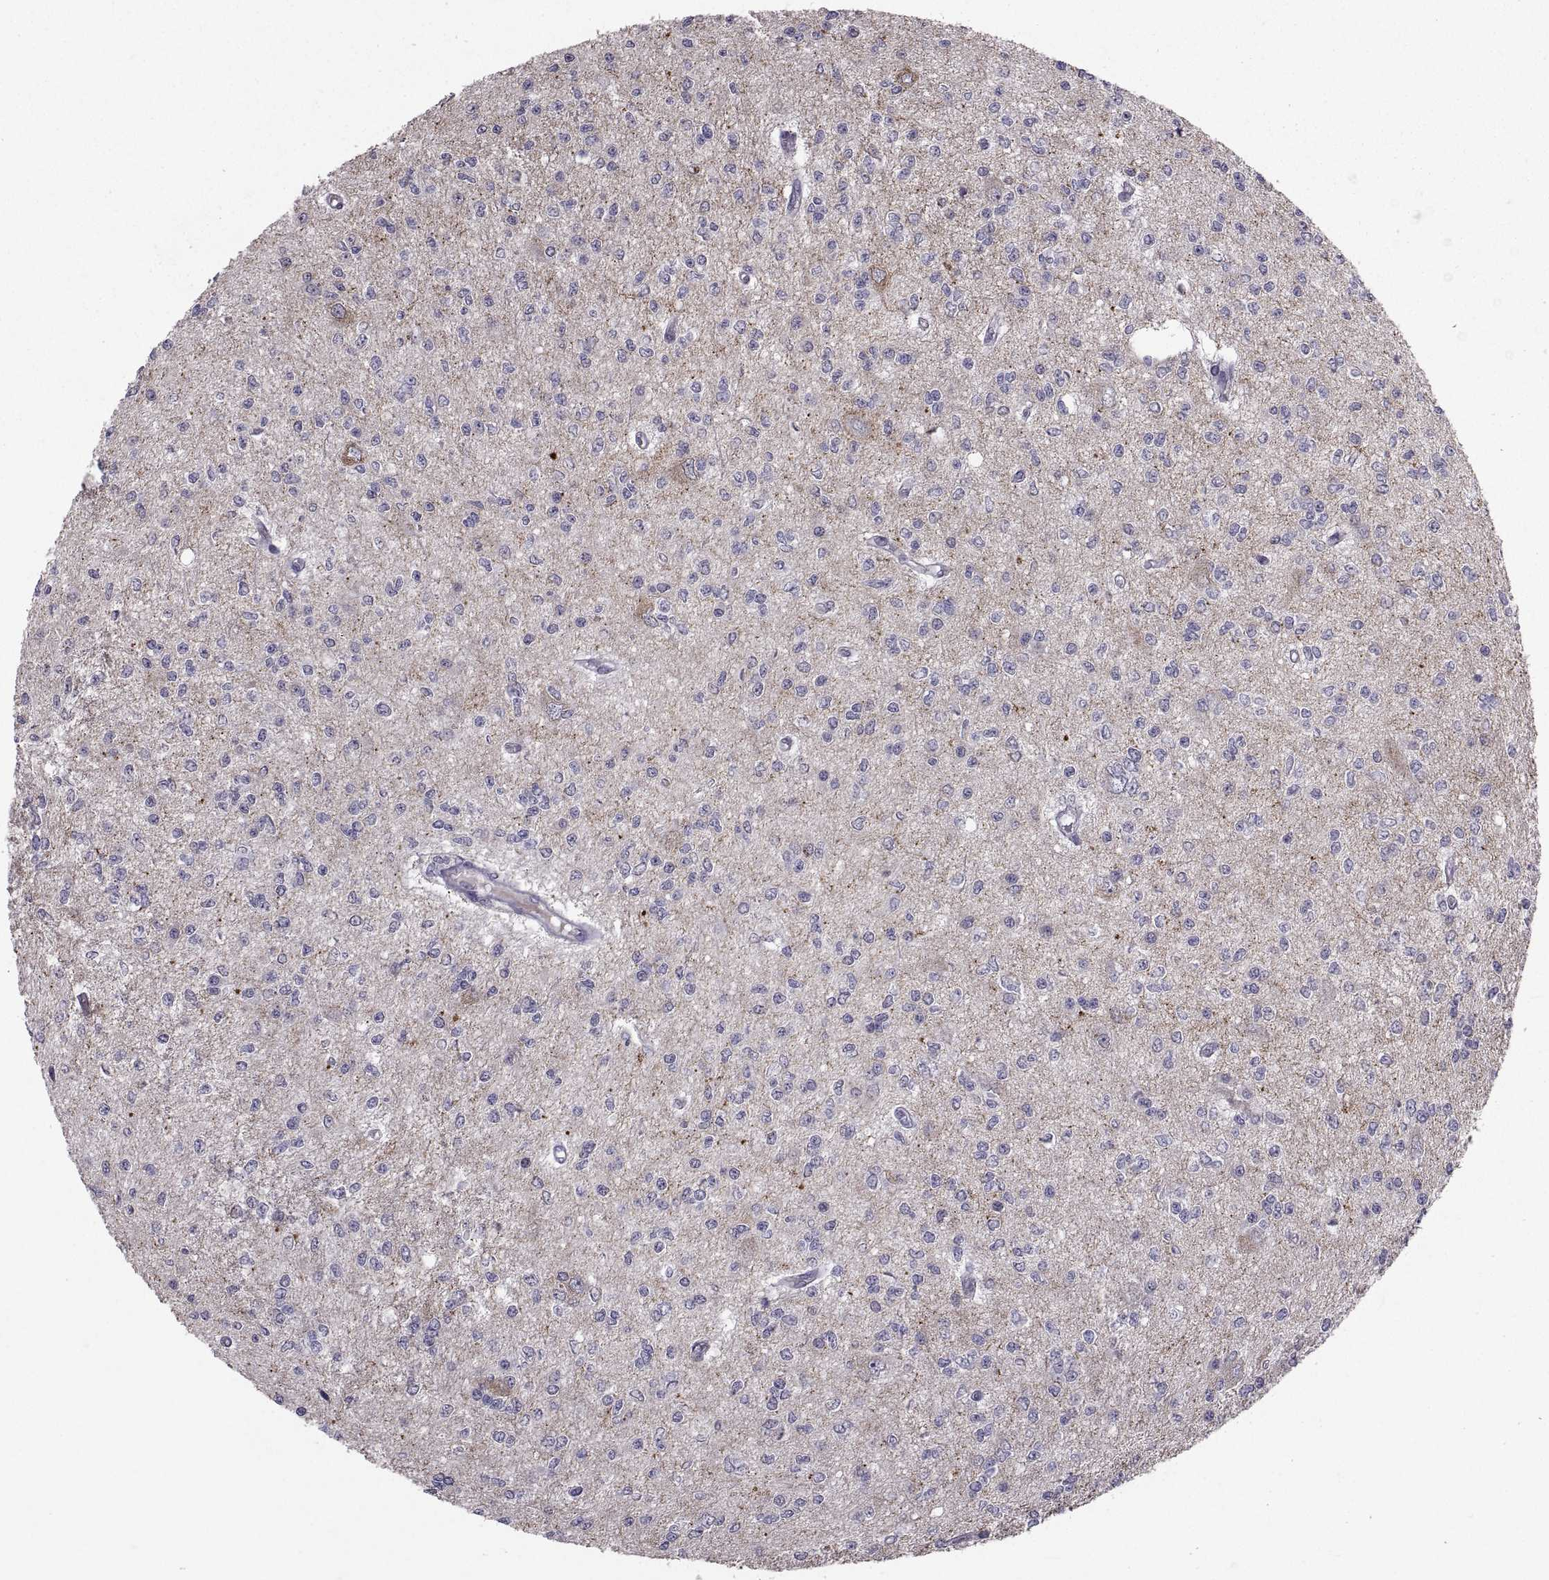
{"staining": {"intensity": "negative", "quantity": "none", "location": "none"}, "tissue": "glioma", "cell_type": "Tumor cells", "image_type": "cancer", "snomed": [{"axis": "morphology", "description": "Glioma, malignant, Low grade"}, {"axis": "topography", "description": "Brain"}], "caption": "This is an immunohistochemistry histopathology image of malignant glioma (low-grade). There is no positivity in tumor cells.", "gene": "NPTX2", "patient": {"sex": "male", "age": 67}}